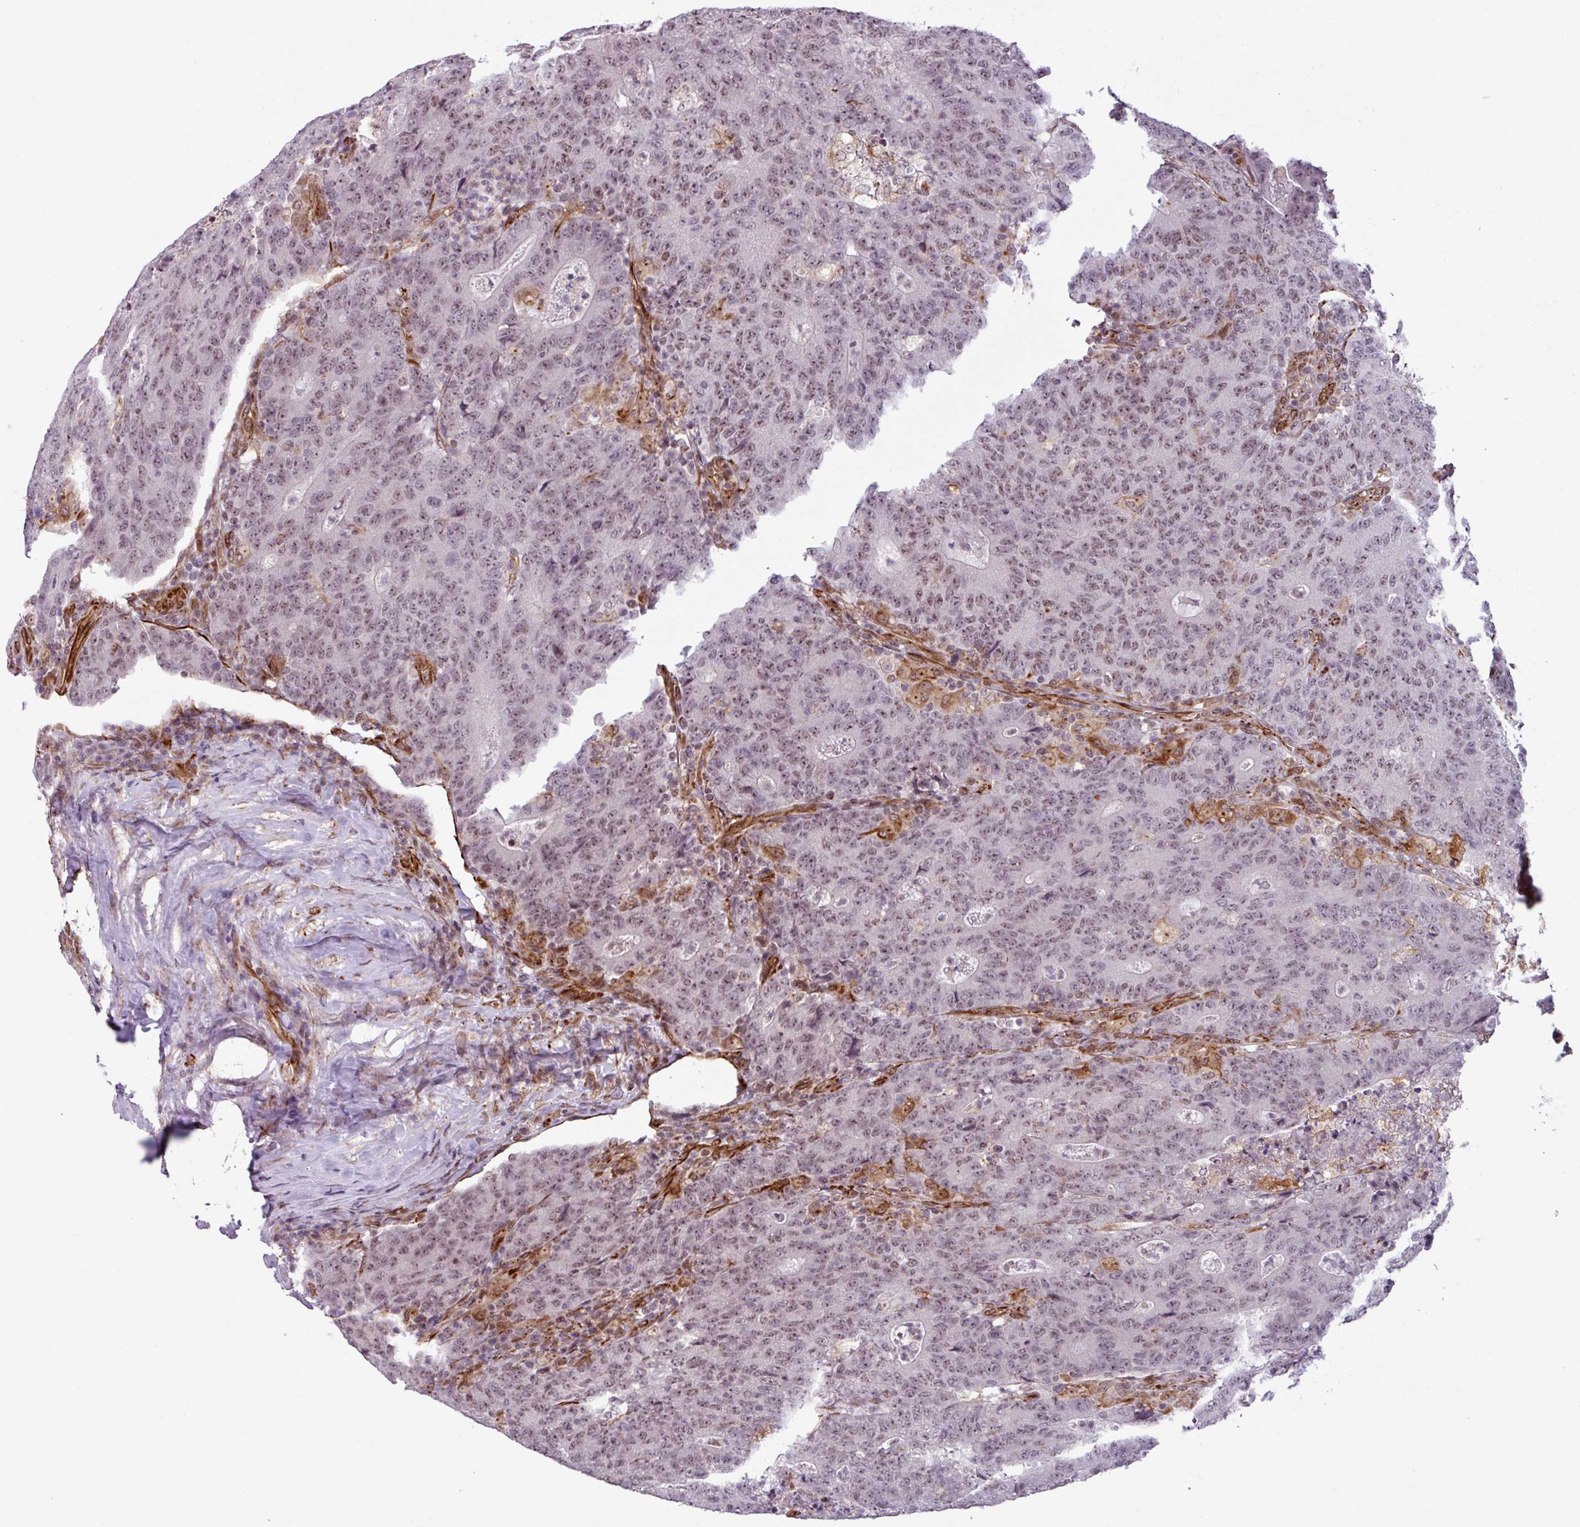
{"staining": {"intensity": "weak", "quantity": ">75%", "location": "nuclear"}, "tissue": "colorectal cancer", "cell_type": "Tumor cells", "image_type": "cancer", "snomed": [{"axis": "morphology", "description": "Adenocarcinoma, NOS"}, {"axis": "topography", "description": "Colon"}], "caption": "Brown immunohistochemical staining in human colorectal adenocarcinoma displays weak nuclear positivity in about >75% of tumor cells.", "gene": "CHD3", "patient": {"sex": "female", "age": 75}}